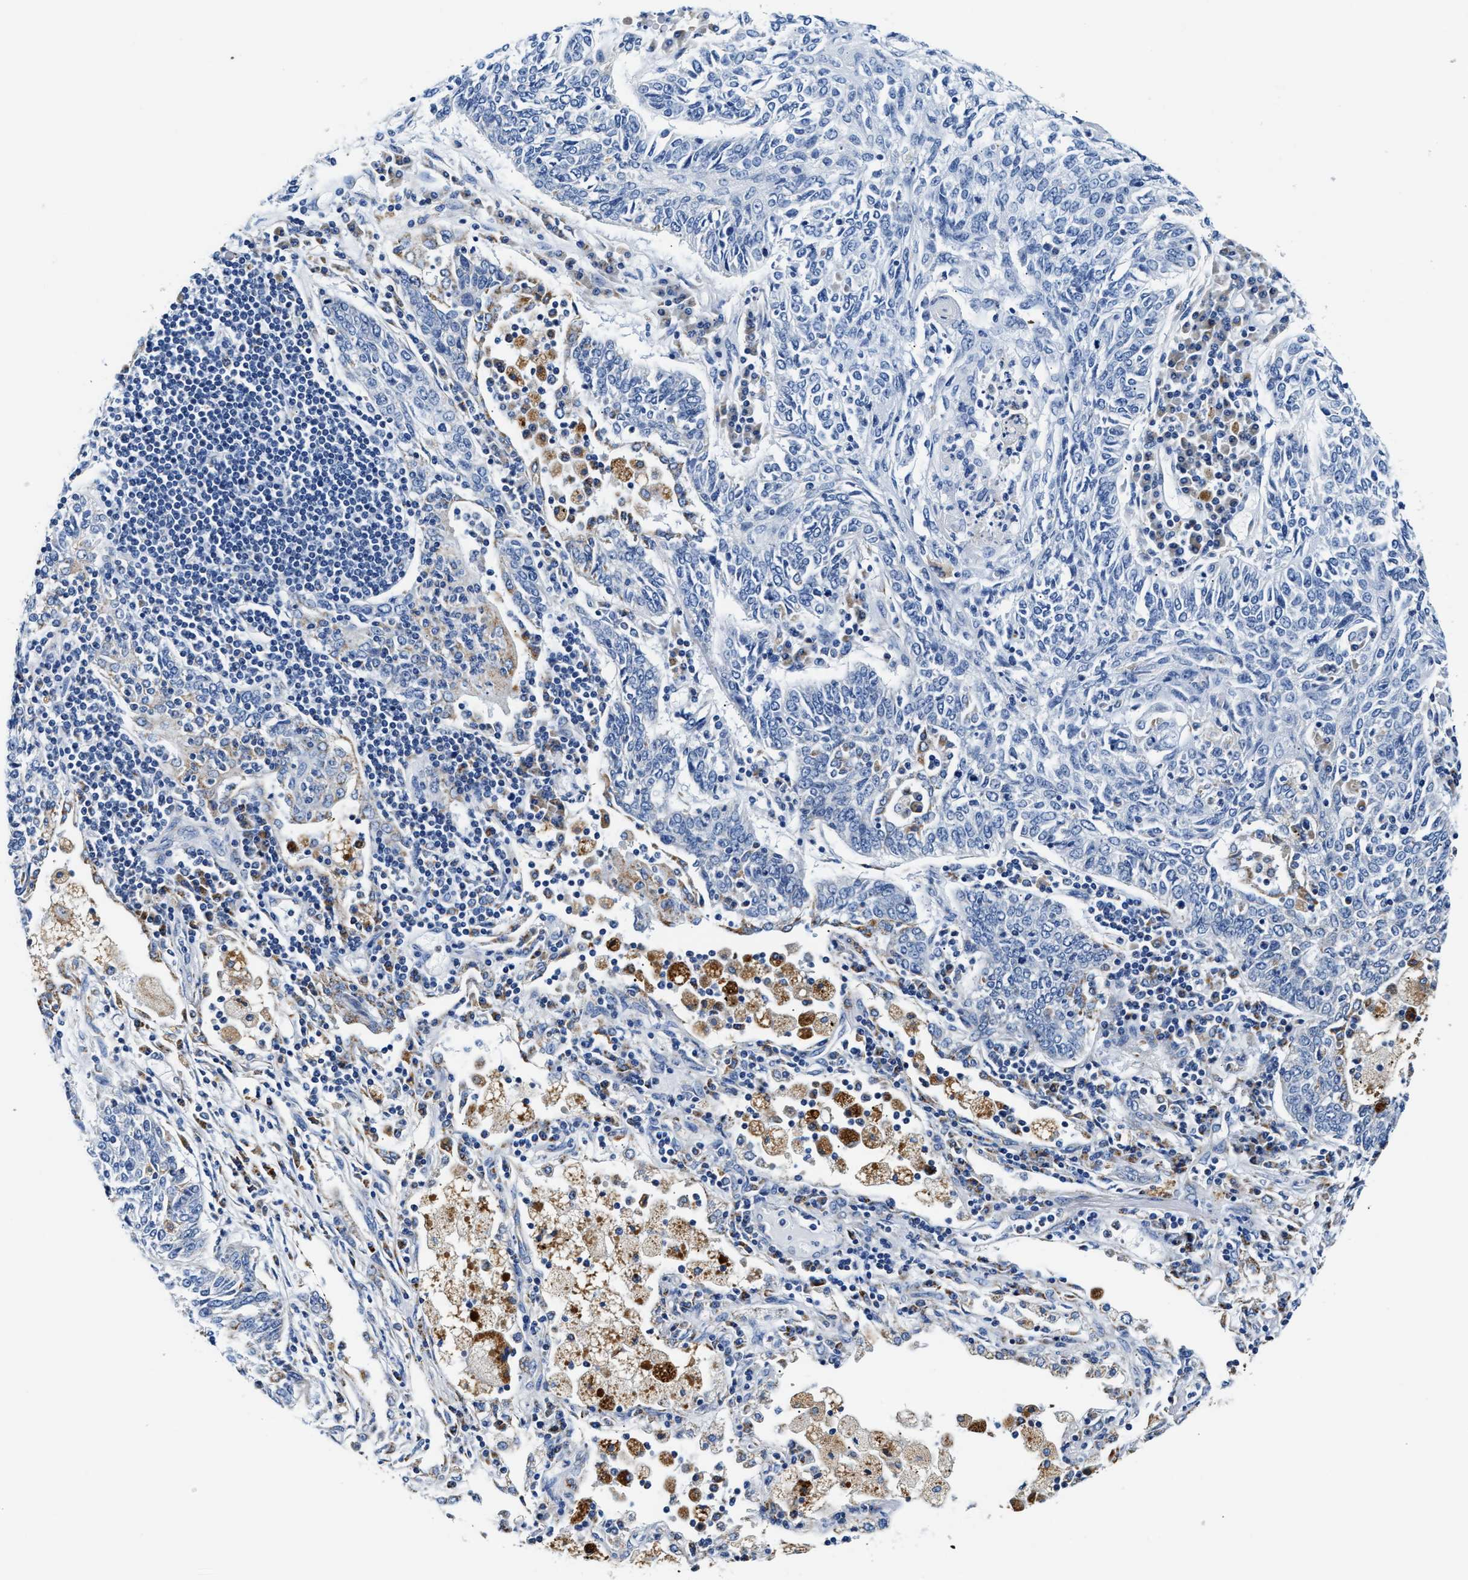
{"staining": {"intensity": "negative", "quantity": "none", "location": "none"}, "tissue": "lung cancer", "cell_type": "Tumor cells", "image_type": "cancer", "snomed": [{"axis": "morphology", "description": "Normal tissue, NOS"}, {"axis": "morphology", "description": "Squamous cell carcinoma, NOS"}, {"axis": "topography", "description": "Cartilage tissue"}, {"axis": "topography", "description": "Bronchus"}, {"axis": "topography", "description": "Lung"}], "caption": "Immunohistochemistry (IHC) micrograph of human lung cancer stained for a protein (brown), which reveals no positivity in tumor cells.", "gene": "ACADVL", "patient": {"sex": "female", "age": 49}}